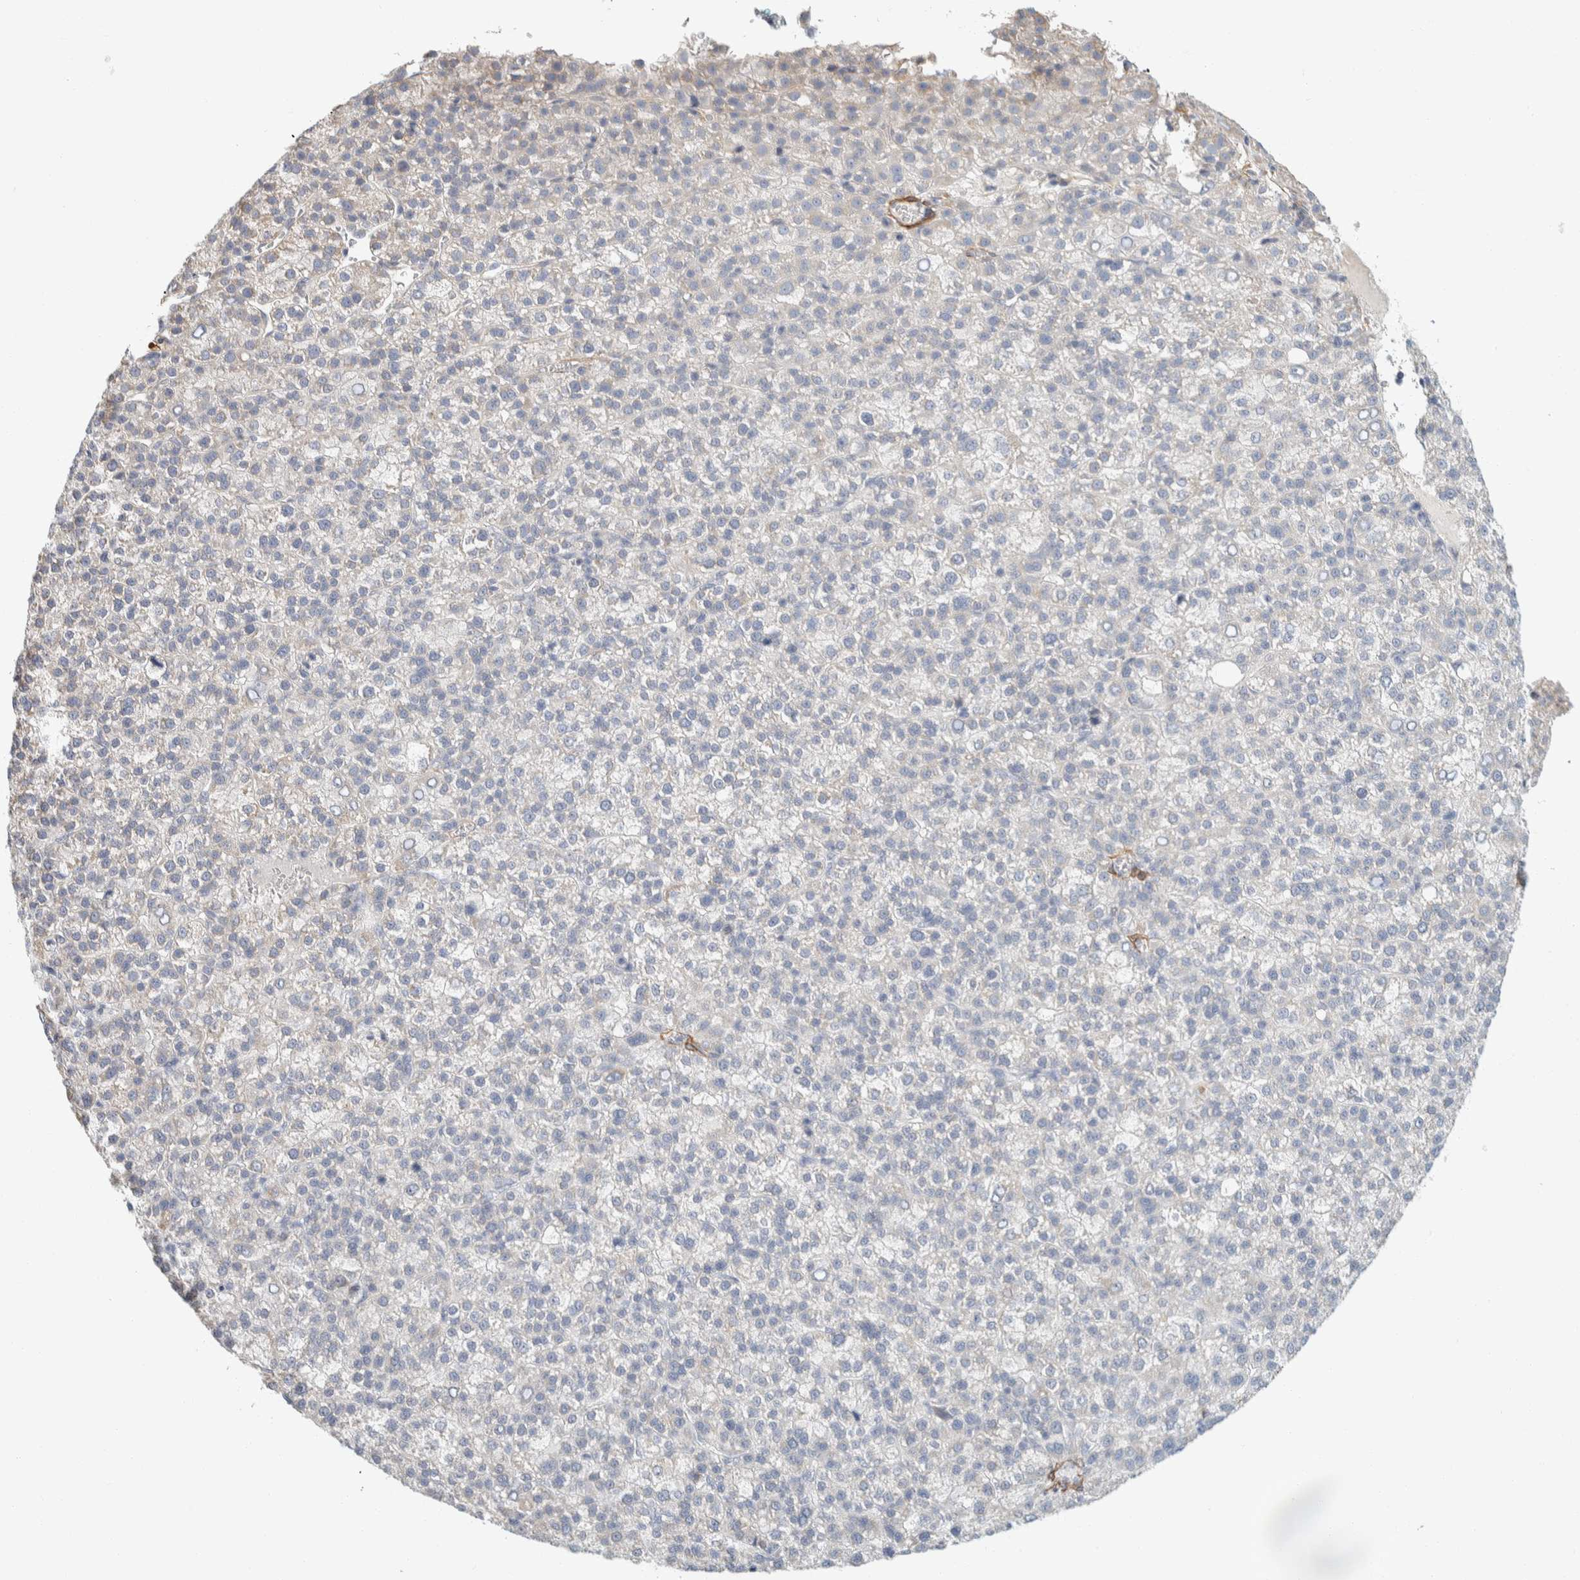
{"staining": {"intensity": "negative", "quantity": "none", "location": "none"}, "tissue": "liver cancer", "cell_type": "Tumor cells", "image_type": "cancer", "snomed": [{"axis": "morphology", "description": "Carcinoma, Hepatocellular, NOS"}, {"axis": "topography", "description": "Liver"}], "caption": "There is no significant expression in tumor cells of hepatocellular carcinoma (liver). (DAB IHC with hematoxylin counter stain).", "gene": "CDR2", "patient": {"sex": "female", "age": 58}}